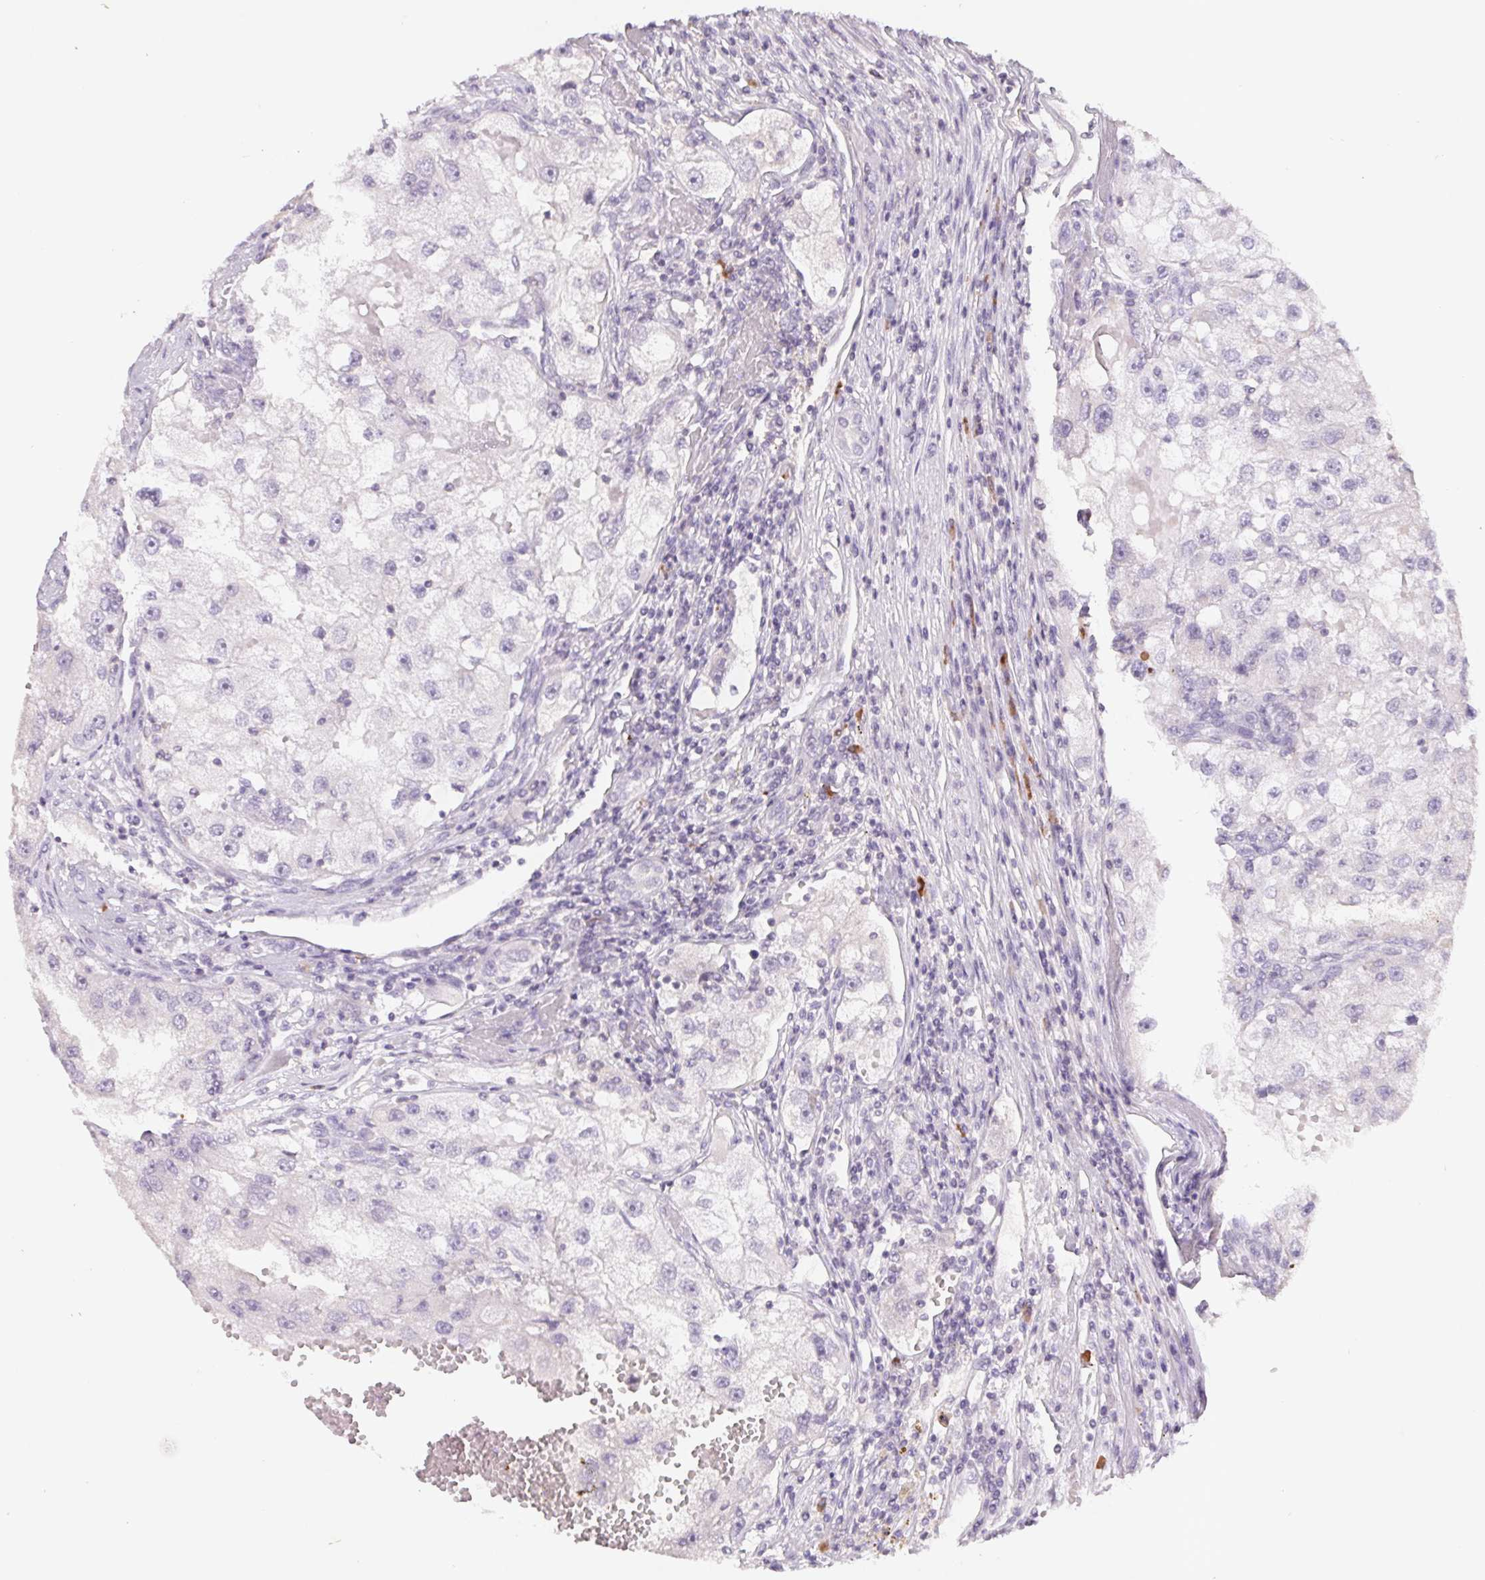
{"staining": {"intensity": "negative", "quantity": "none", "location": "none"}, "tissue": "renal cancer", "cell_type": "Tumor cells", "image_type": "cancer", "snomed": [{"axis": "morphology", "description": "Adenocarcinoma, NOS"}, {"axis": "topography", "description": "Kidney"}], "caption": "IHC of renal cancer demonstrates no expression in tumor cells.", "gene": "KIF26A", "patient": {"sex": "male", "age": 63}}